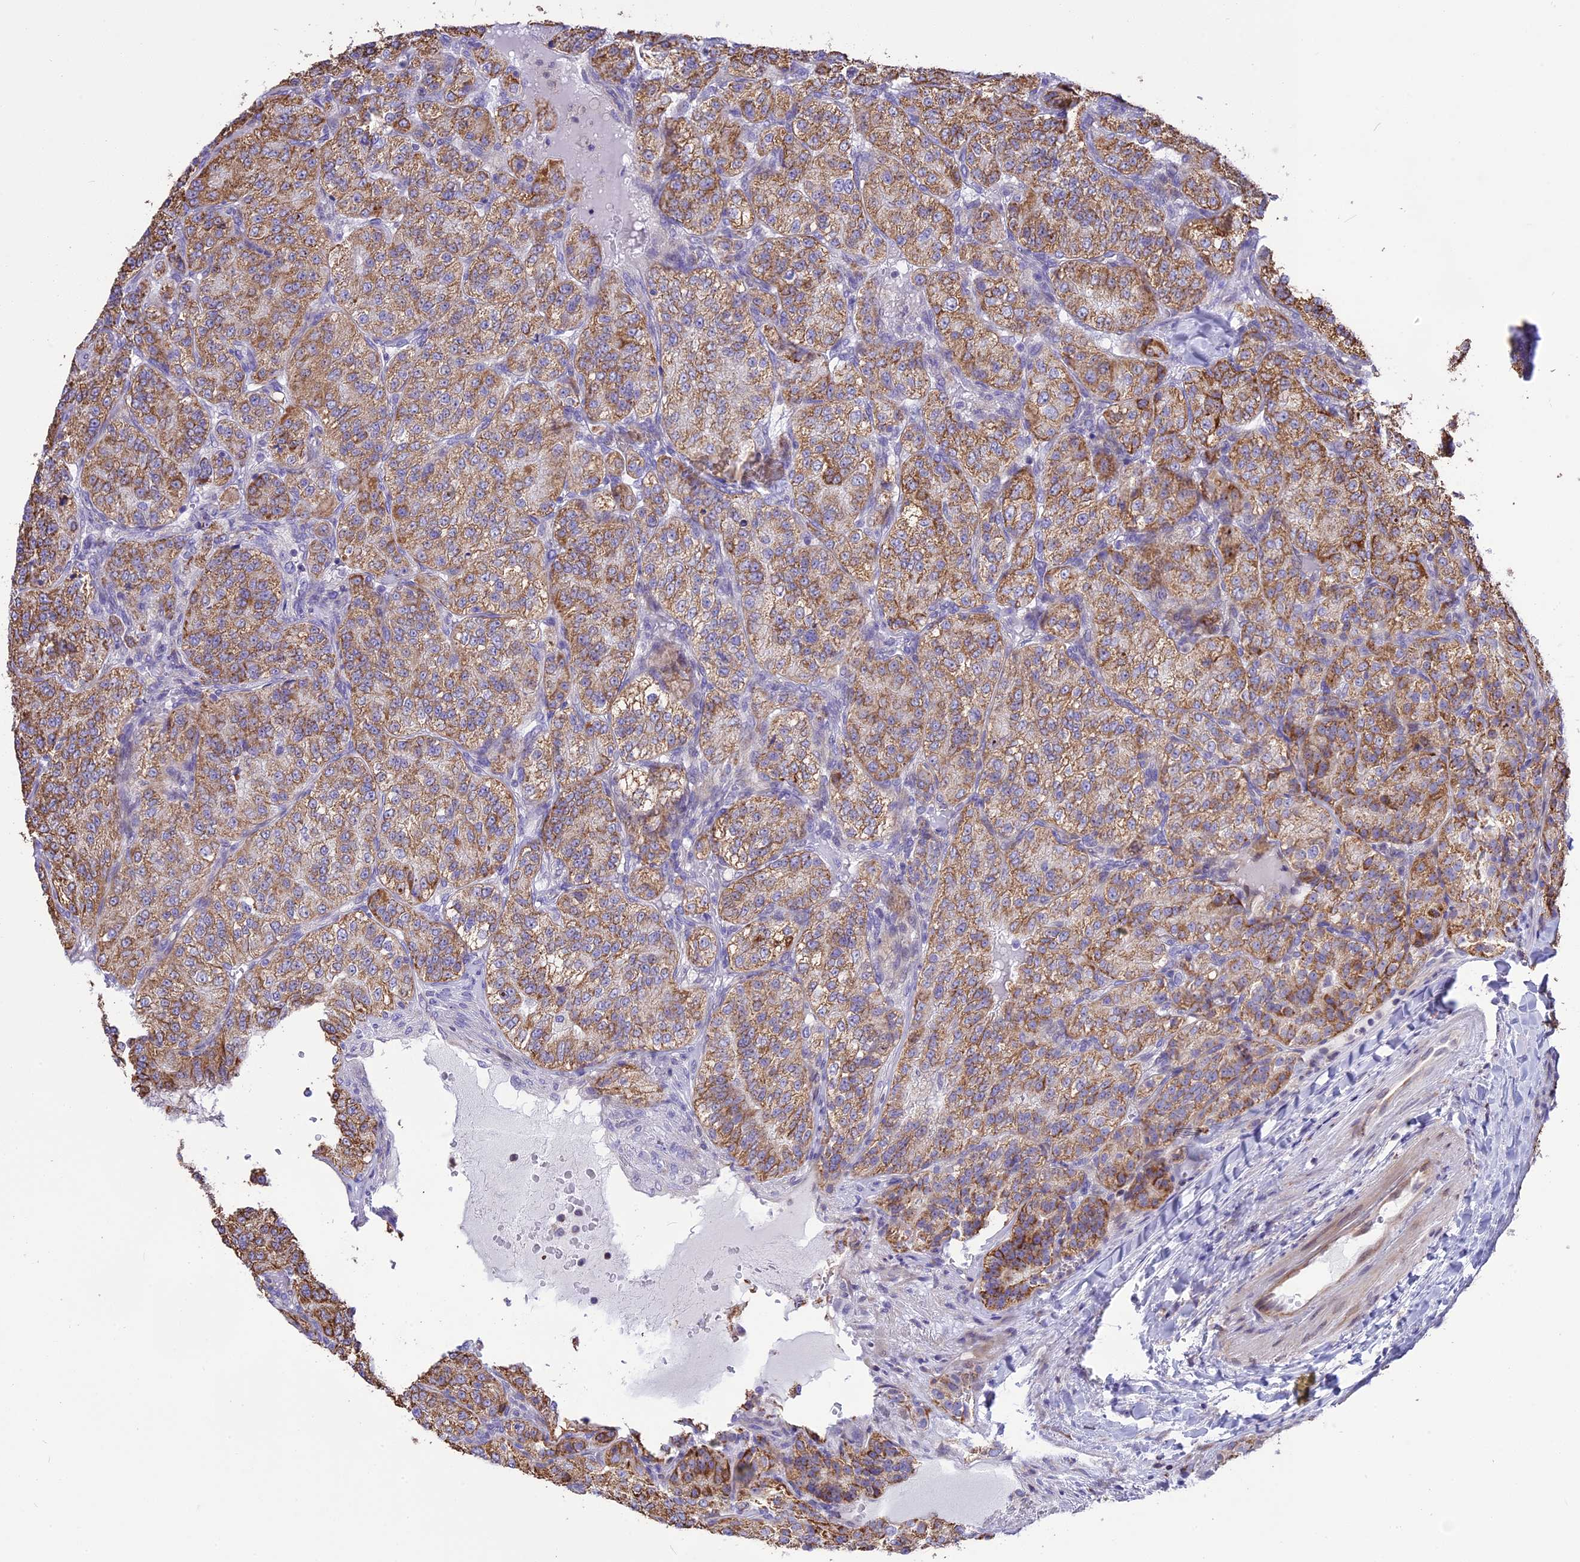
{"staining": {"intensity": "moderate", "quantity": ">75%", "location": "cytoplasmic/membranous"}, "tissue": "renal cancer", "cell_type": "Tumor cells", "image_type": "cancer", "snomed": [{"axis": "morphology", "description": "Adenocarcinoma, NOS"}, {"axis": "topography", "description": "Kidney"}], "caption": "This image reveals IHC staining of human adenocarcinoma (renal), with medium moderate cytoplasmic/membranous staining in about >75% of tumor cells.", "gene": "DOC2B", "patient": {"sex": "female", "age": 63}}